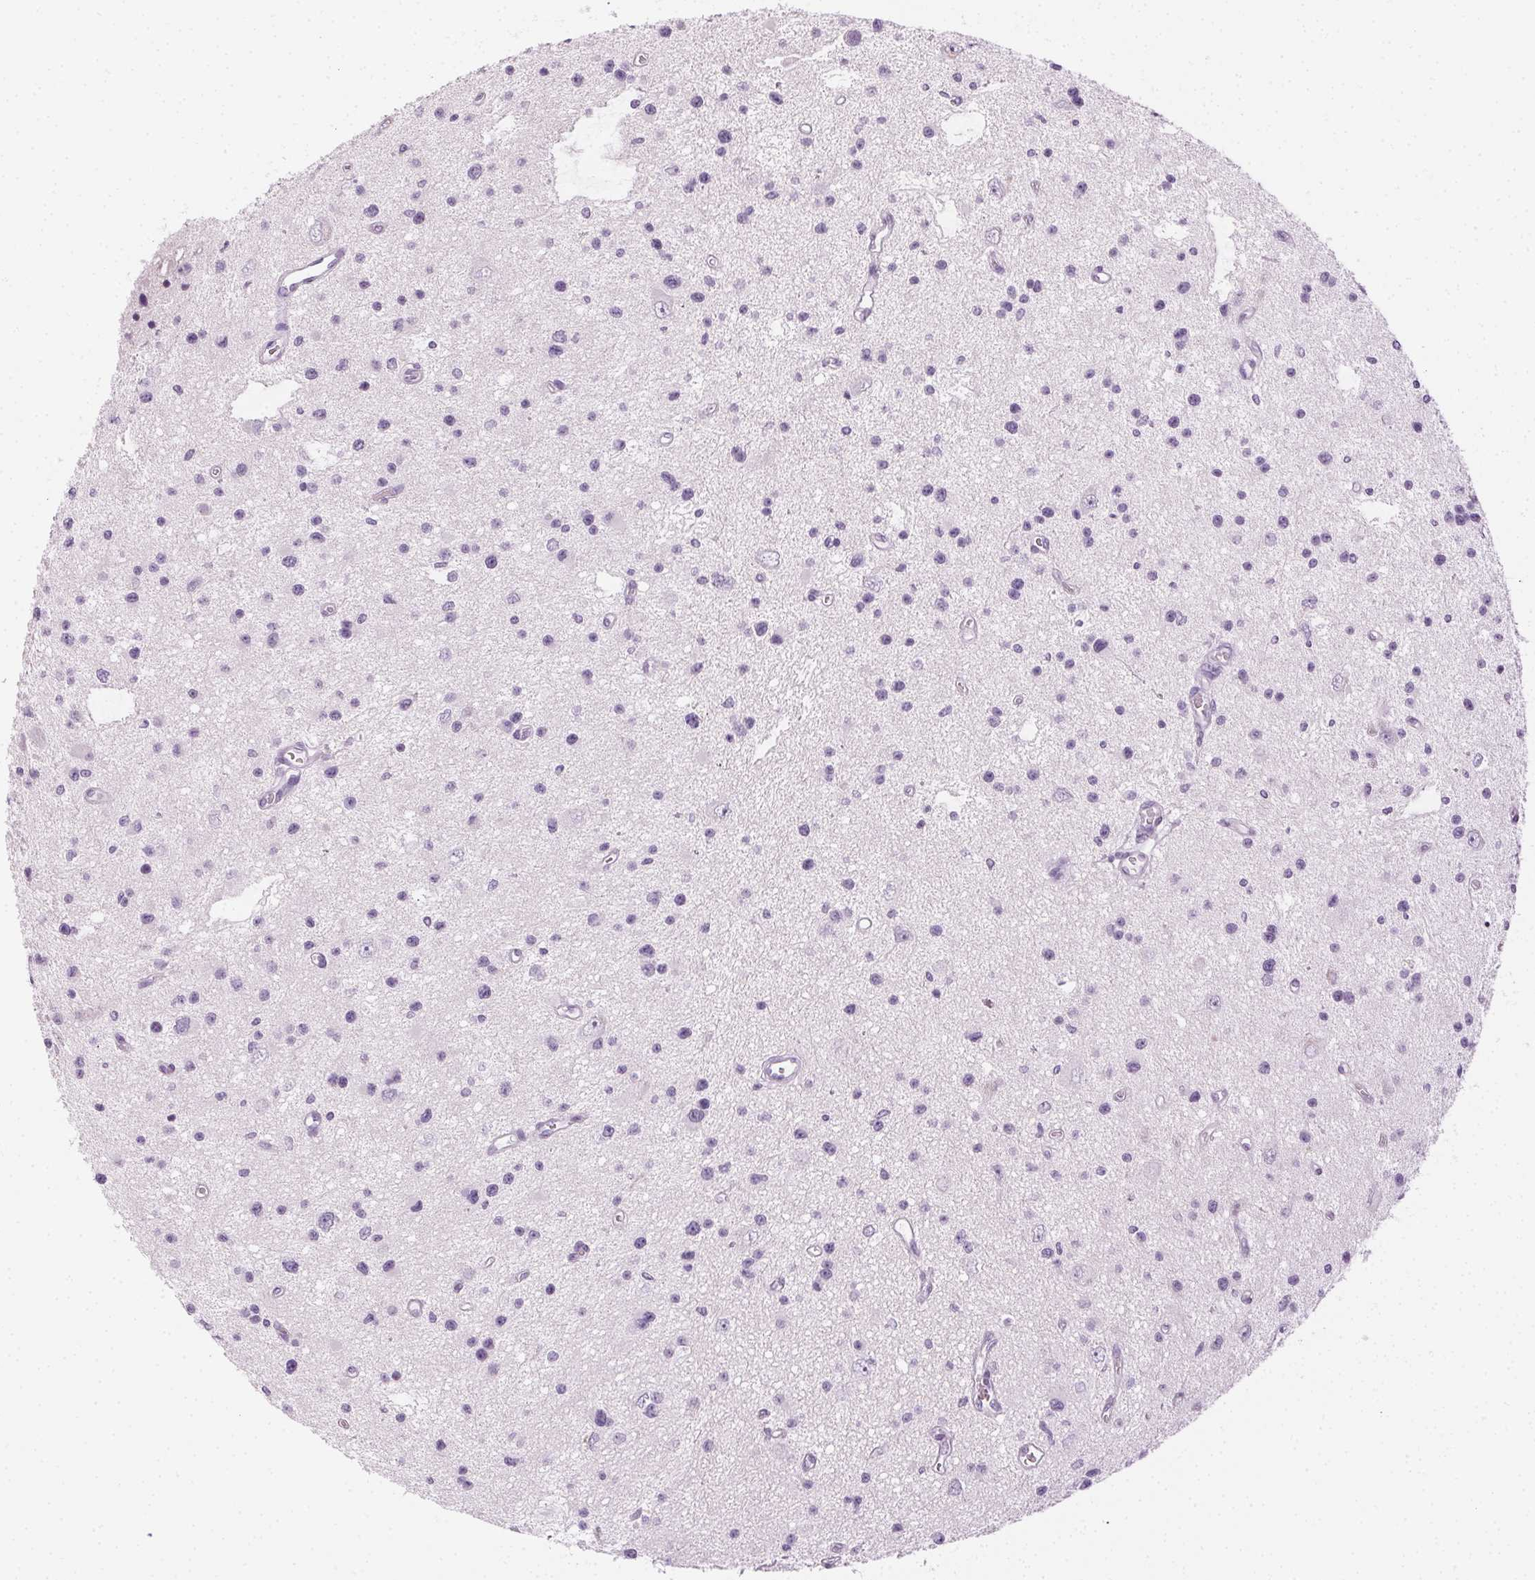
{"staining": {"intensity": "negative", "quantity": "none", "location": "none"}, "tissue": "glioma", "cell_type": "Tumor cells", "image_type": "cancer", "snomed": [{"axis": "morphology", "description": "Glioma, malignant, Low grade"}, {"axis": "topography", "description": "Brain"}], "caption": "A photomicrograph of human glioma is negative for staining in tumor cells.", "gene": "MPO", "patient": {"sex": "male", "age": 43}}